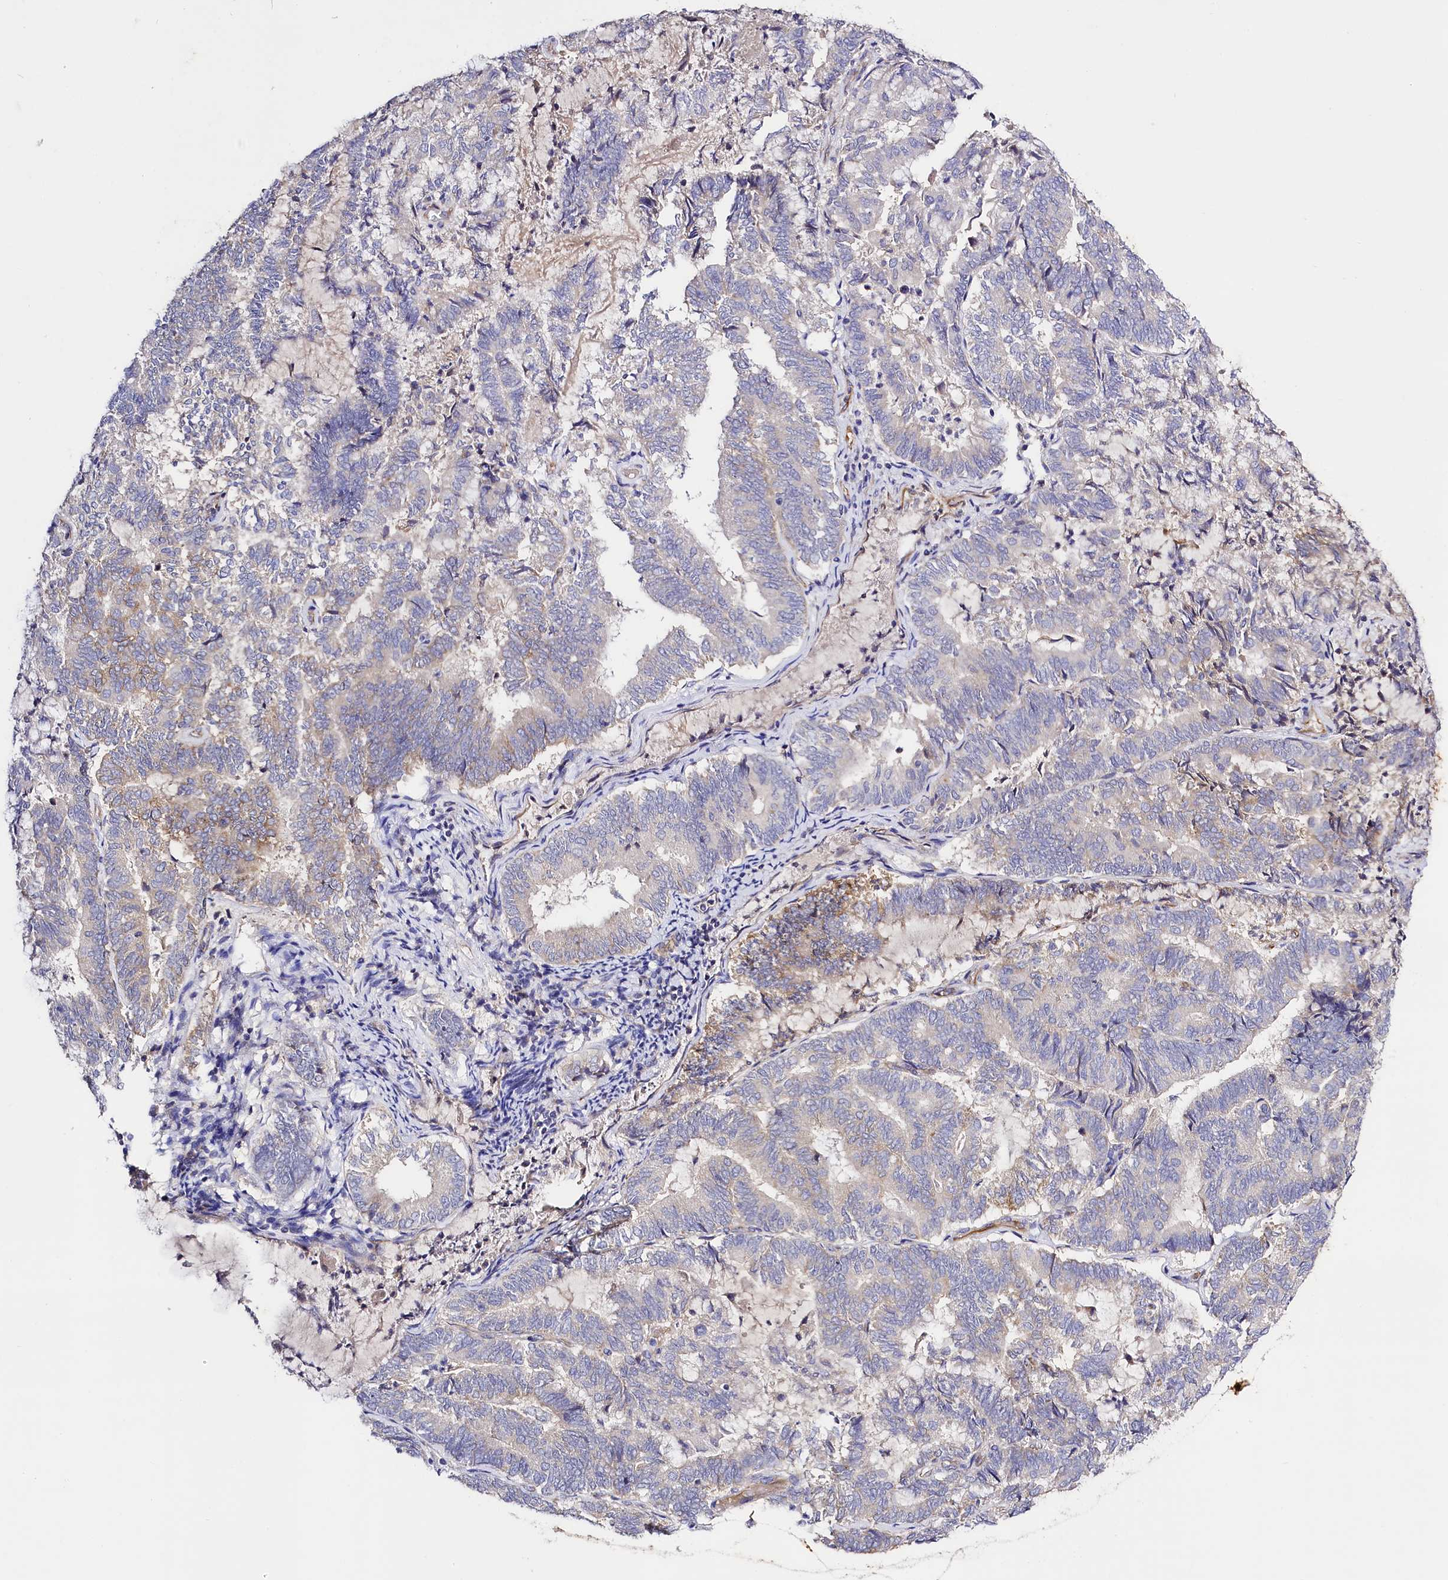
{"staining": {"intensity": "weak", "quantity": "<25%", "location": "cytoplasmic/membranous"}, "tissue": "endometrial cancer", "cell_type": "Tumor cells", "image_type": "cancer", "snomed": [{"axis": "morphology", "description": "Adenocarcinoma, NOS"}, {"axis": "topography", "description": "Endometrium"}], "caption": "A histopathology image of human endometrial adenocarcinoma is negative for staining in tumor cells.", "gene": "SLC7A1", "patient": {"sex": "female", "age": 80}}